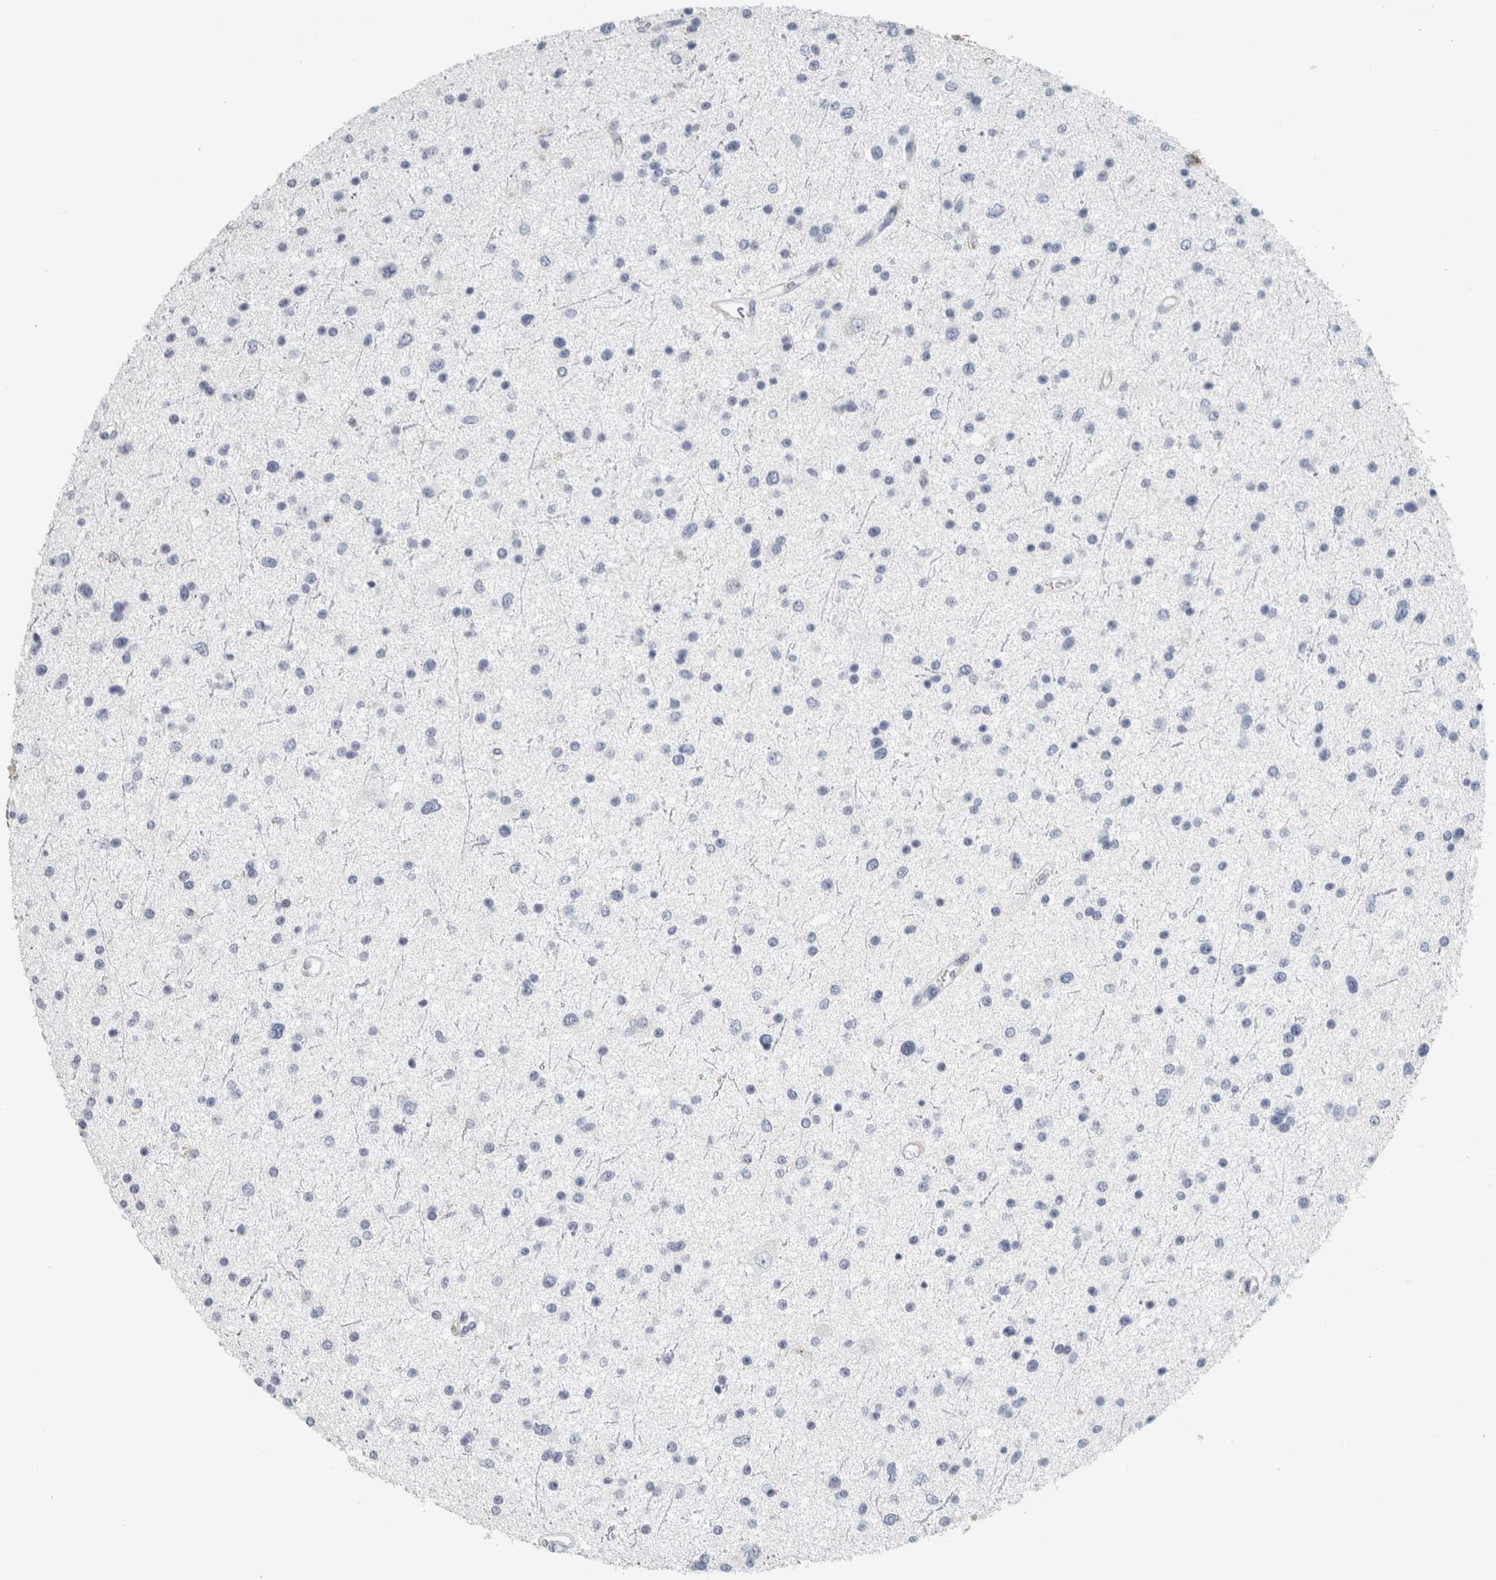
{"staining": {"intensity": "negative", "quantity": "none", "location": "none"}, "tissue": "glioma", "cell_type": "Tumor cells", "image_type": "cancer", "snomed": [{"axis": "morphology", "description": "Glioma, malignant, Low grade"}, {"axis": "topography", "description": "Brain"}], "caption": "This histopathology image is of malignant low-grade glioma stained with immunohistochemistry to label a protein in brown with the nuclei are counter-stained blue. There is no staining in tumor cells.", "gene": "CD36", "patient": {"sex": "female", "age": 37}}